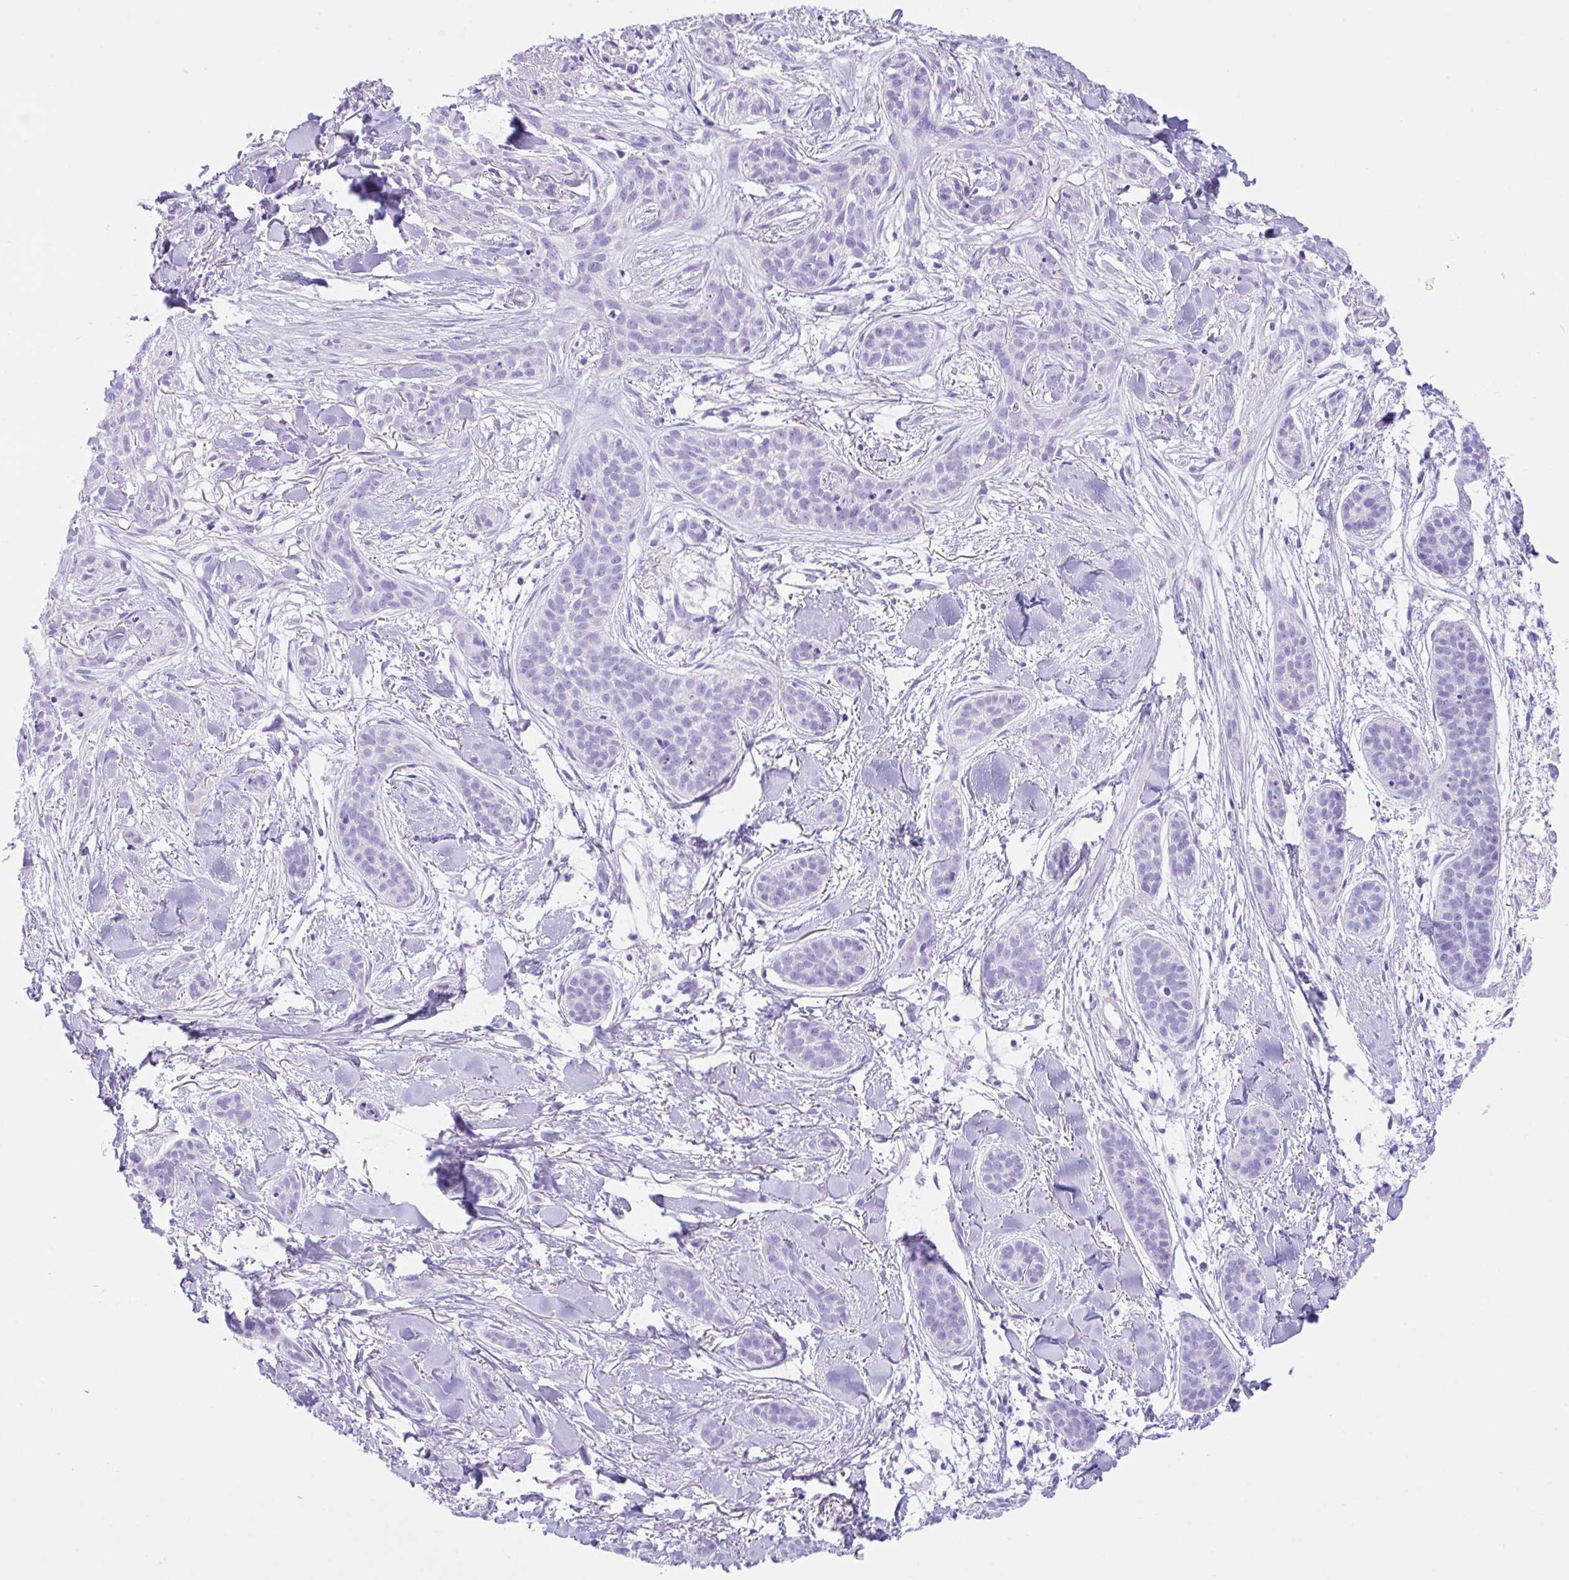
{"staining": {"intensity": "negative", "quantity": "none", "location": "none"}, "tissue": "skin cancer", "cell_type": "Tumor cells", "image_type": "cancer", "snomed": [{"axis": "morphology", "description": "Basal cell carcinoma"}, {"axis": "topography", "description": "Skin"}], "caption": "Skin cancer was stained to show a protein in brown. There is no significant staining in tumor cells.", "gene": "CPA1", "patient": {"sex": "male", "age": 52}}